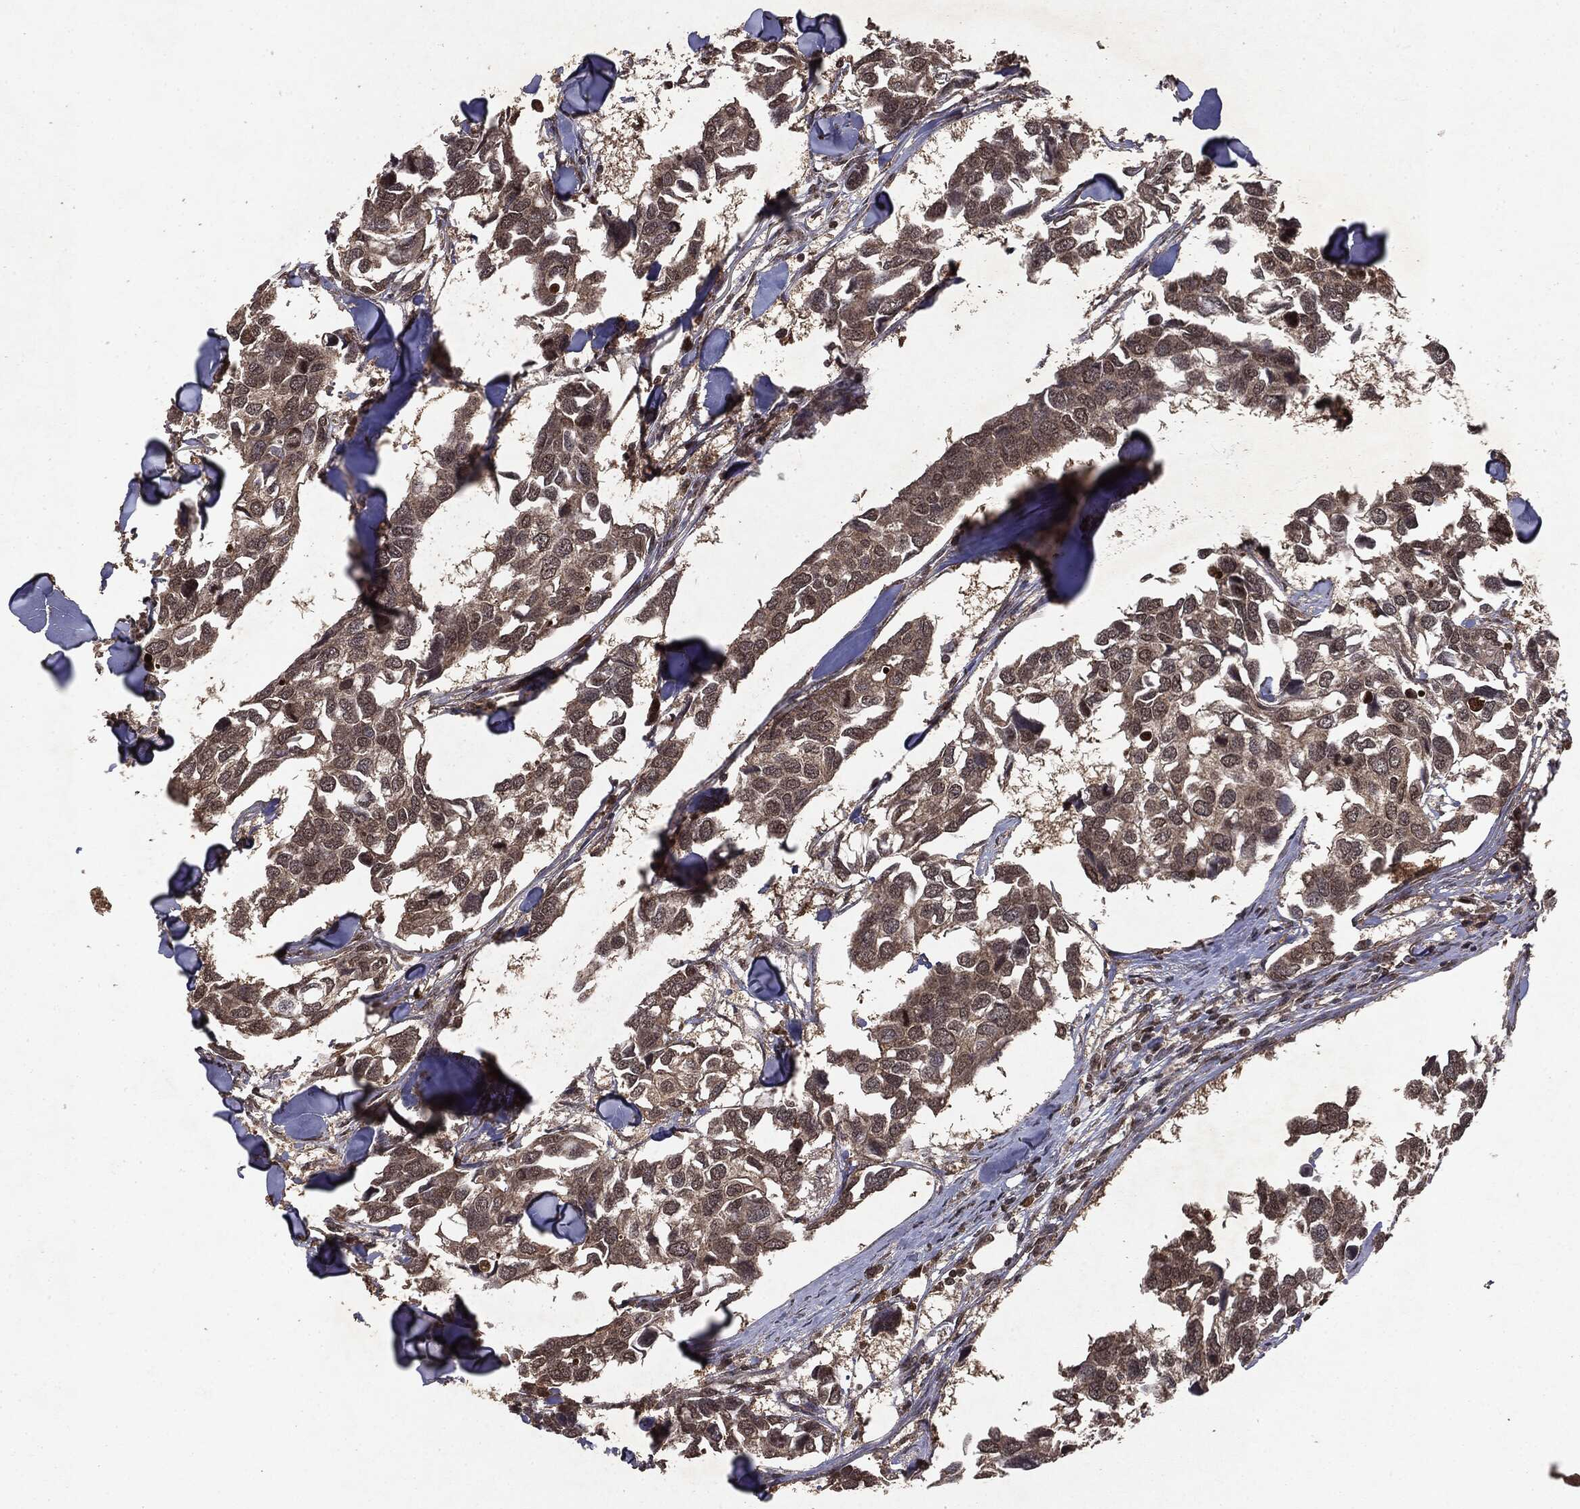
{"staining": {"intensity": "weak", "quantity": "25%-75%", "location": "cytoplasmic/membranous"}, "tissue": "breast cancer", "cell_type": "Tumor cells", "image_type": "cancer", "snomed": [{"axis": "morphology", "description": "Duct carcinoma"}, {"axis": "topography", "description": "Breast"}], "caption": "Breast cancer (invasive ductal carcinoma) stained with a brown dye exhibits weak cytoplasmic/membranous positive expression in approximately 25%-75% of tumor cells.", "gene": "PEBP1", "patient": {"sex": "female", "age": 83}}